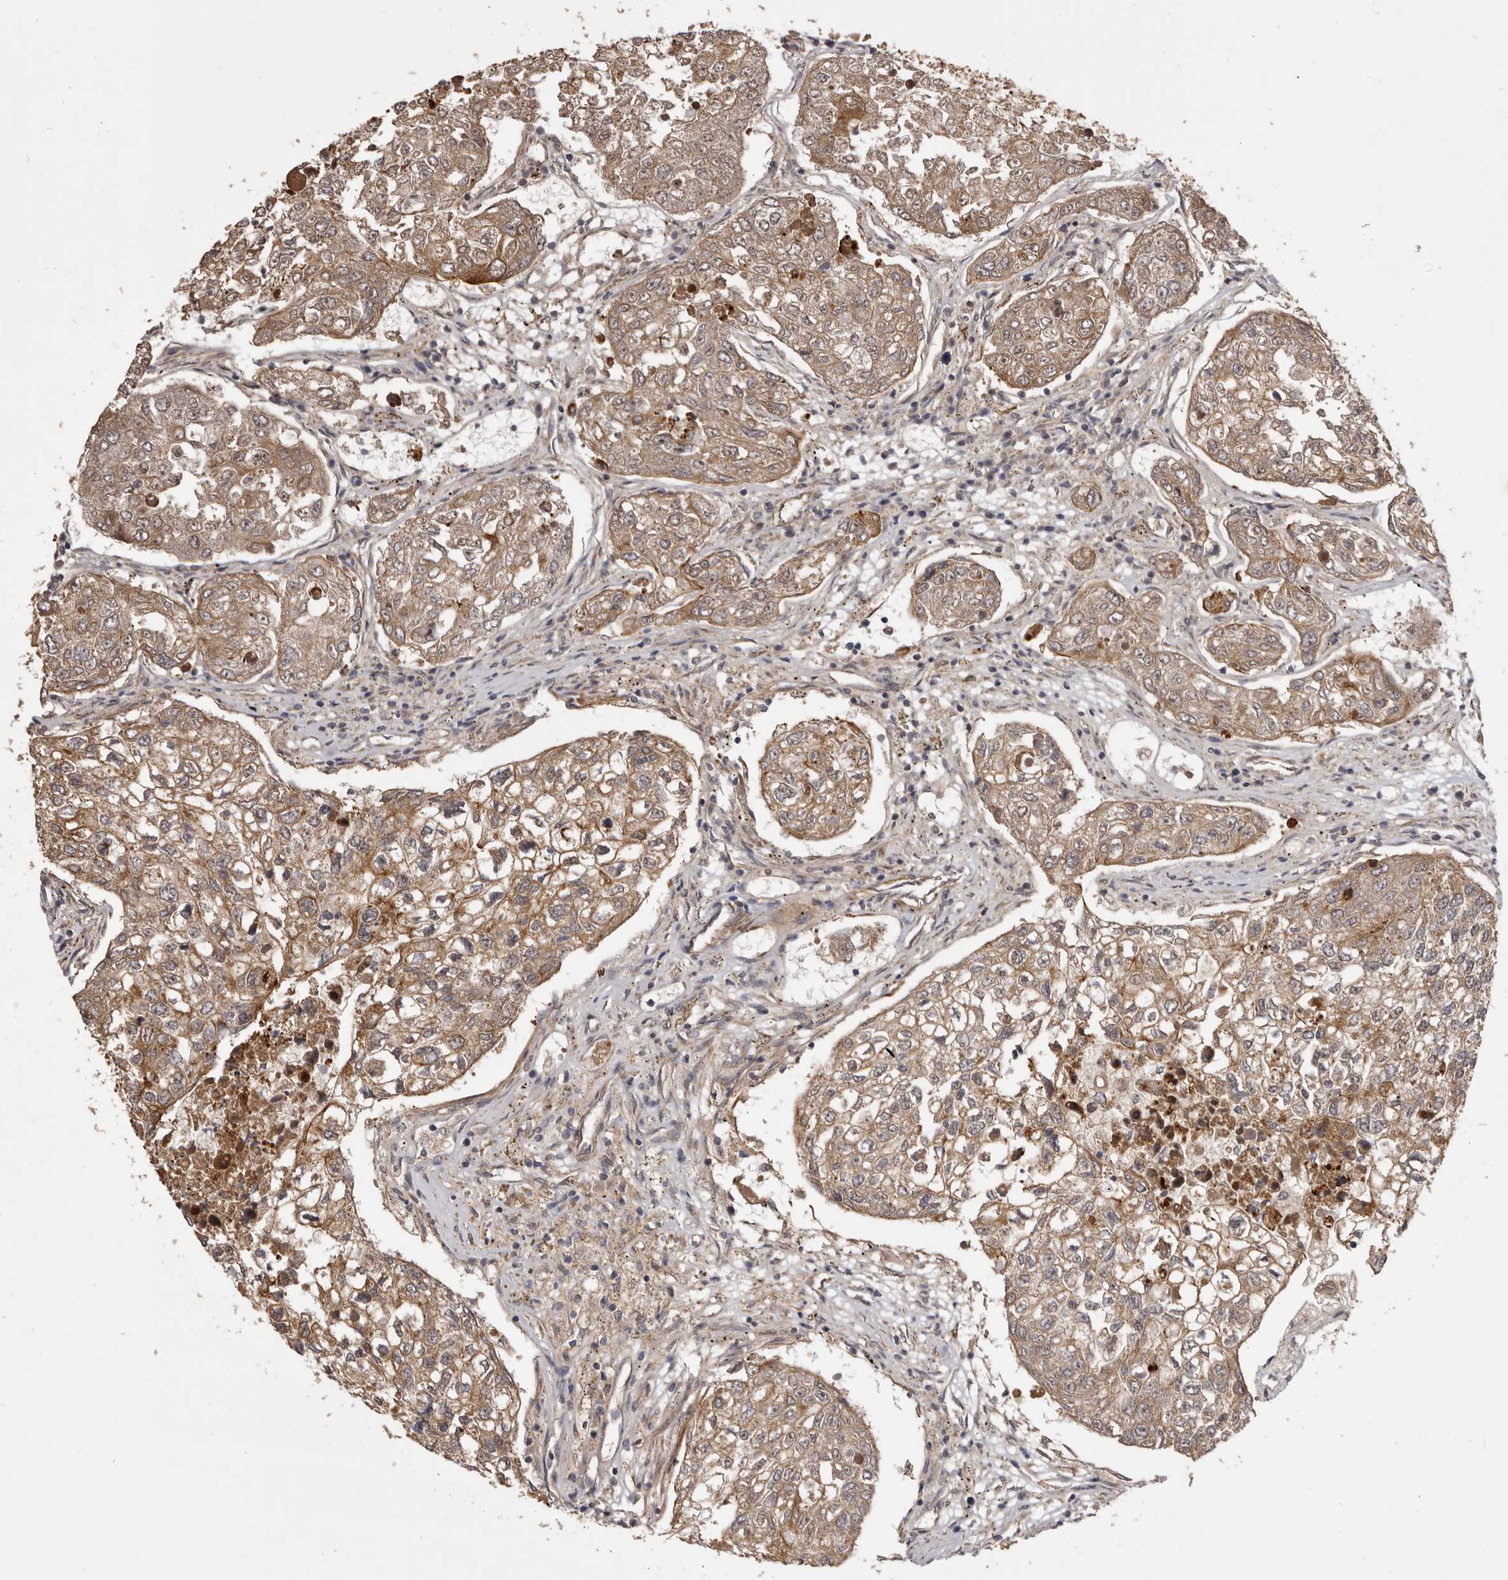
{"staining": {"intensity": "moderate", "quantity": ">75%", "location": "cytoplasmic/membranous"}, "tissue": "urothelial cancer", "cell_type": "Tumor cells", "image_type": "cancer", "snomed": [{"axis": "morphology", "description": "Urothelial carcinoma, High grade"}, {"axis": "topography", "description": "Lymph node"}, {"axis": "topography", "description": "Urinary bladder"}], "caption": "Immunohistochemistry of human urothelial carcinoma (high-grade) displays medium levels of moderate cytoplasmic/membranous staining in approximately >75% of tumor cells. The protein of interest is shown in brown color, while the nuclei are stained blue.", "gene": "VPS45", "patient": {"sex": "male", "age": 51}}